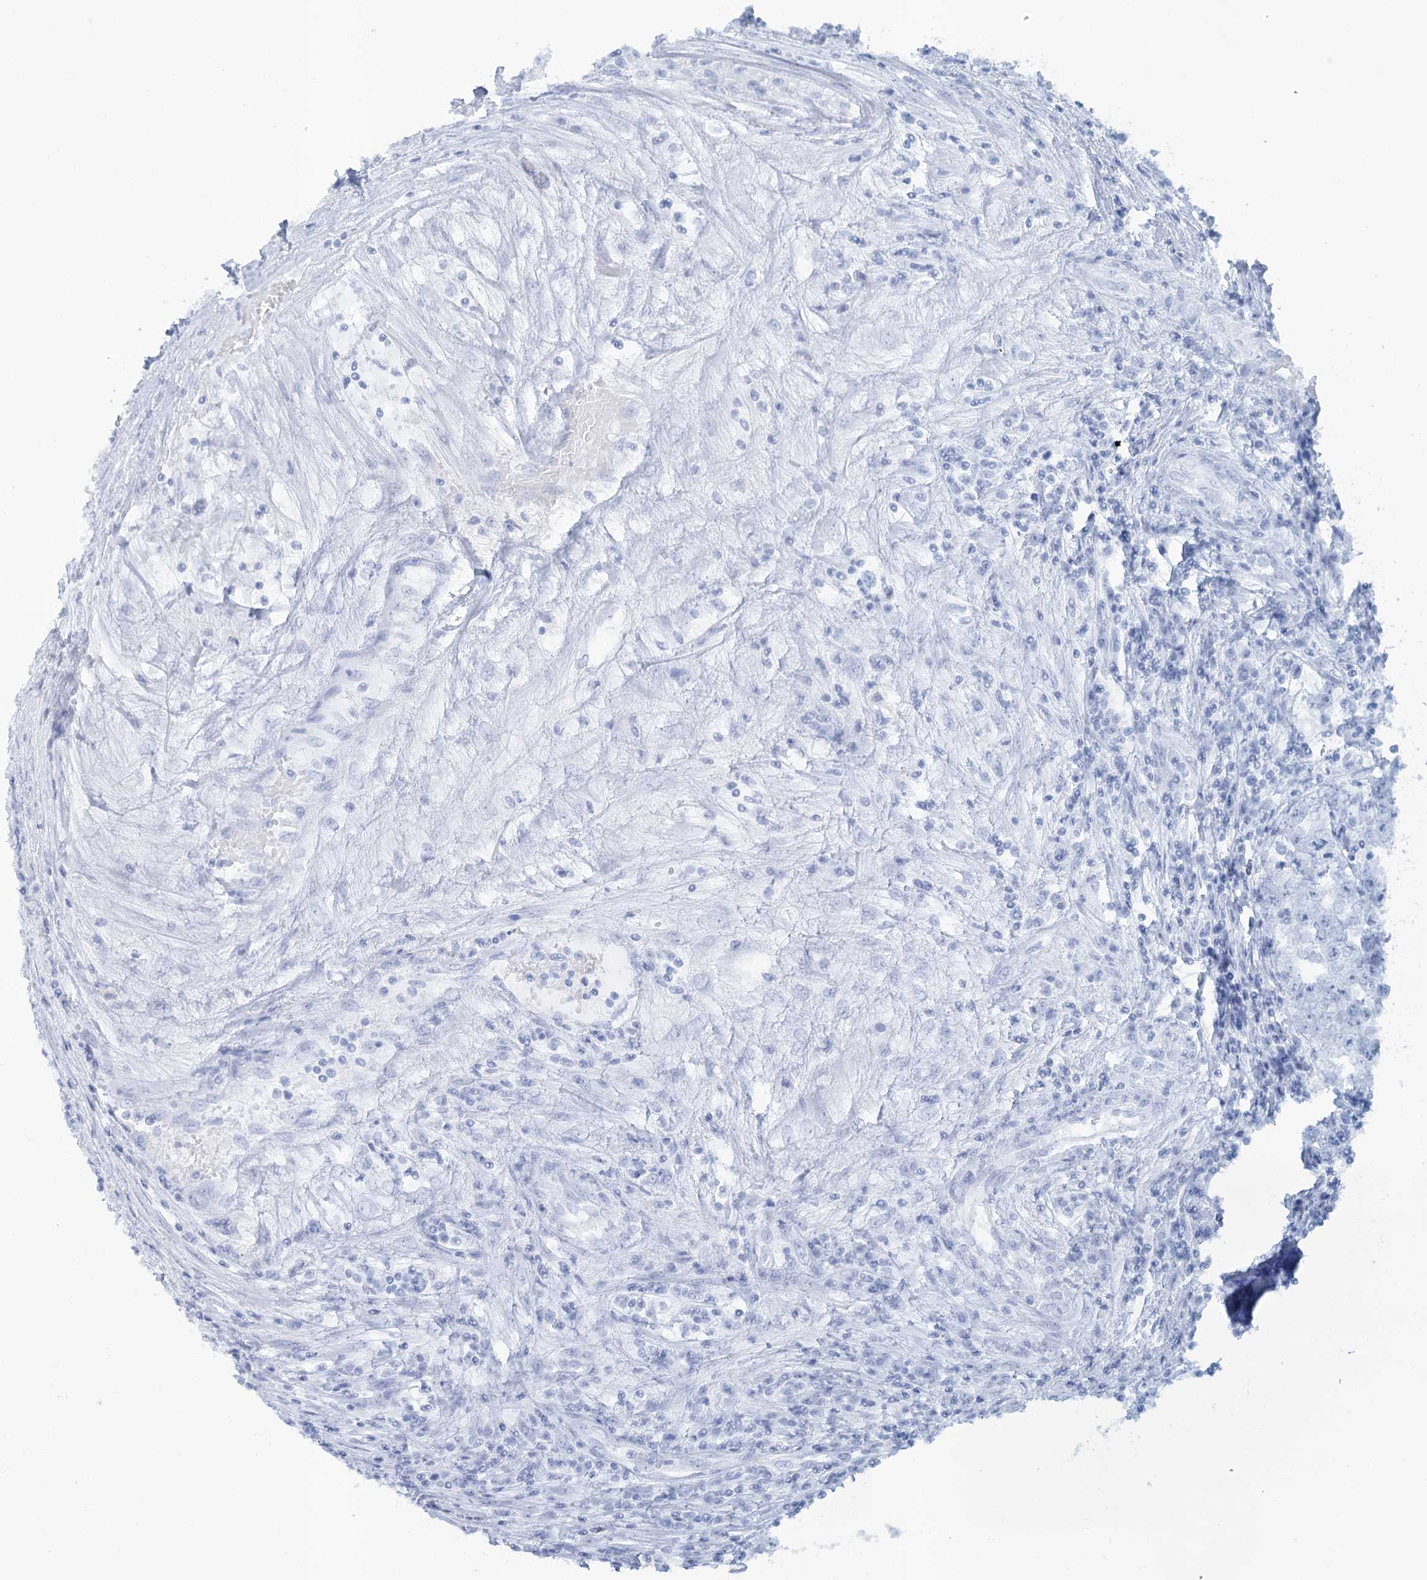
{"staining": {"intensity": "negative", "quantity": "none", "location": "none"}, "tissue": "testis cancer", "cell_type": "Tumor cells", "image_type": "cancer", "snomed": [{"axis": "morphology", "description": "Carcinoma, Embryonal, NOS"}, {"axis": "topography", "description": "Testis"}], "caption": "Human embryonal carcinoma (testis) stained for a protein using immunohistochemistry (IHC) demonstrates no staining in tumor cells.", "gene": "ABITRAM", "patient": {"sex": "male", "age": 25}}